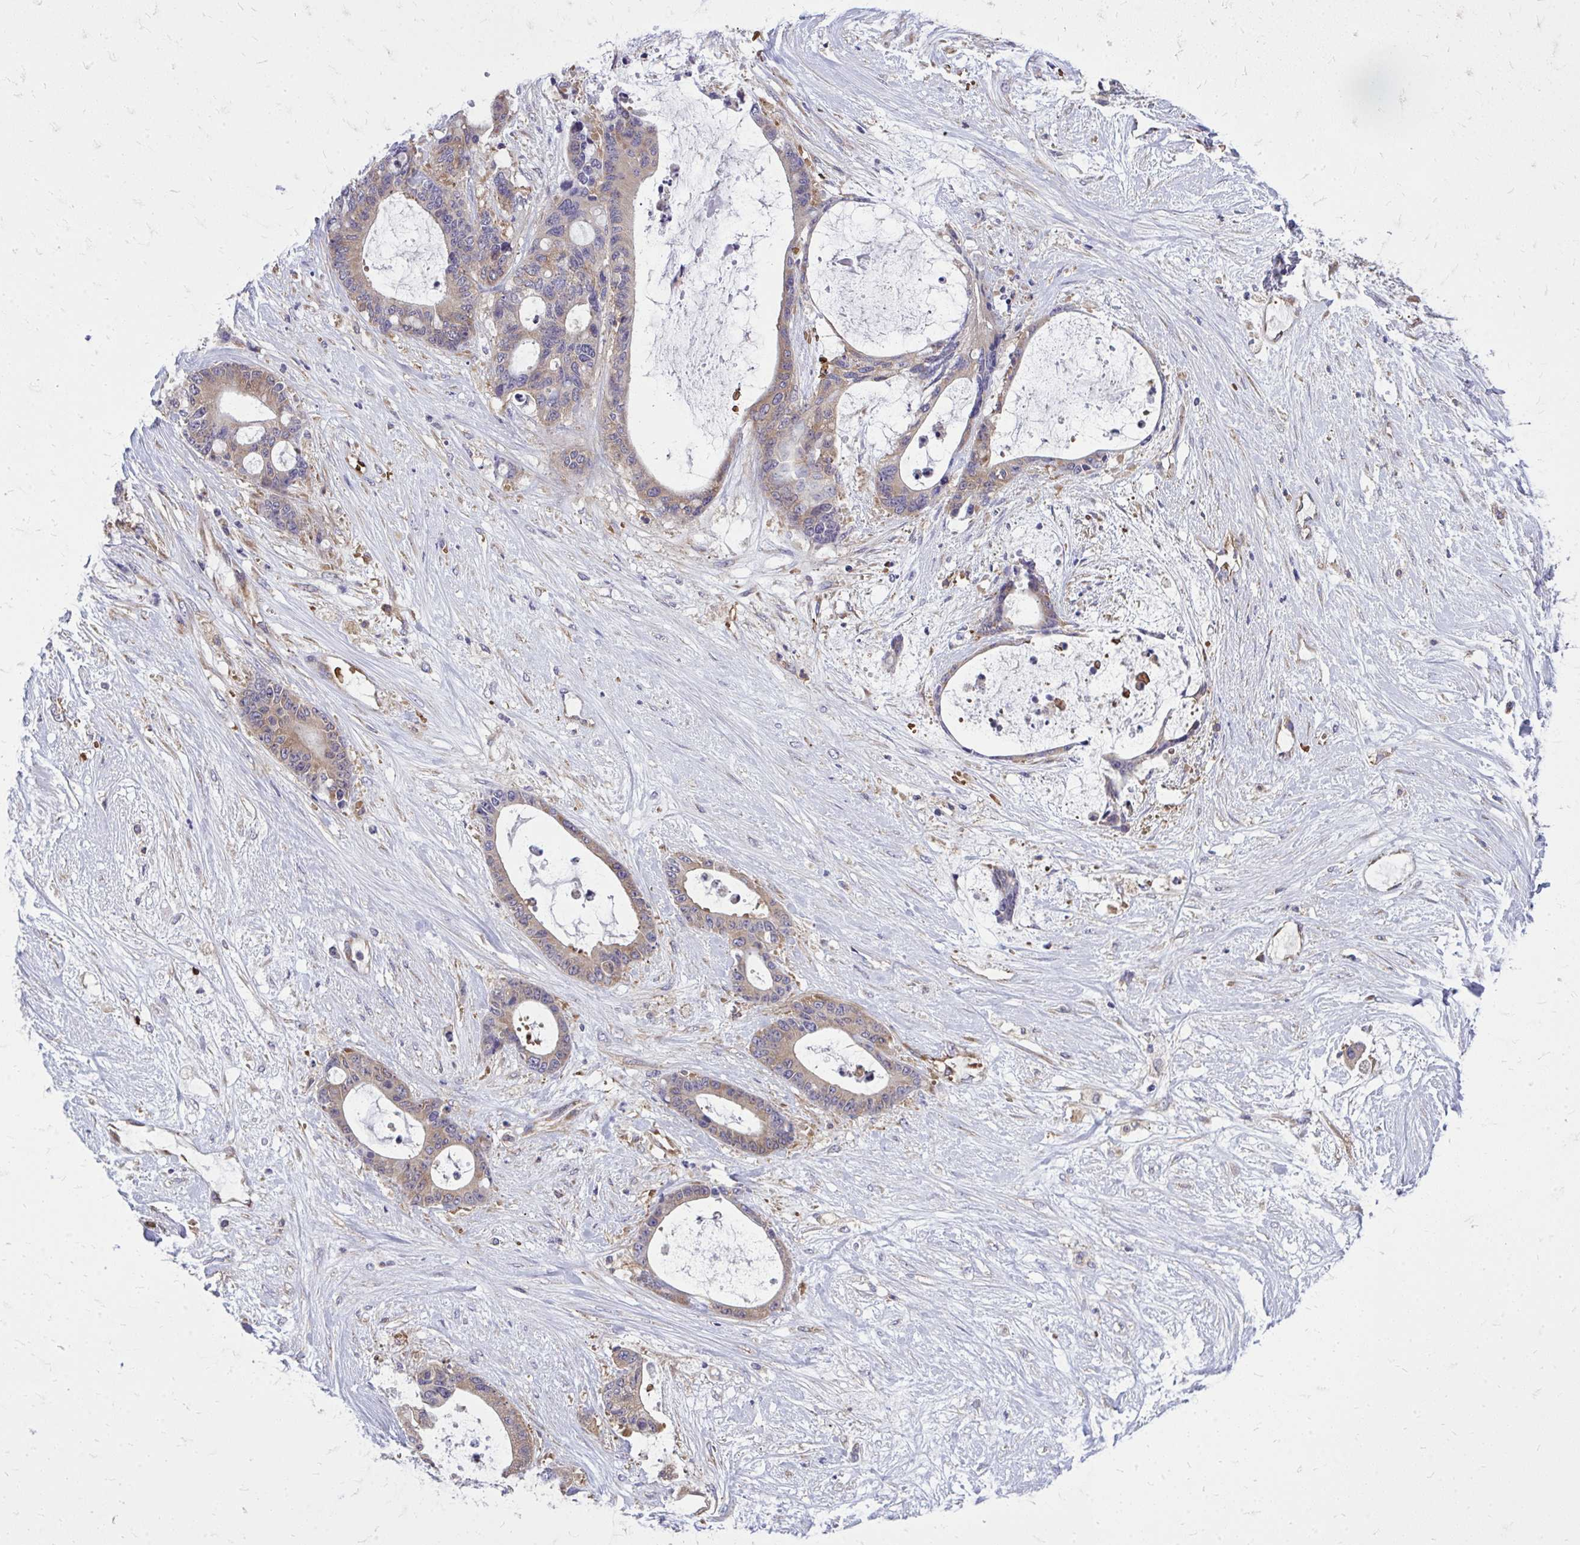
{"staining": {"intensity": "weak", "quantity": ">75%", "location": "cytoplasmic/membranous"}, "tissue": "liver cancer", "cell_type": "Tumor cells", "image_type": "cancer", "snomed": [{"axis": "morphology", "description": "Normal tissue, NOS"}, {"axis": "morphology", "description": "Cholangiocarcinoma"}, {"axis": "topography", "description": "Liver"}, {"axis": "topography", "description": "Peripheral nerve tissue"}], "caption": "Immunohistochemistry photomicrograph of neoplastic tissue: human liver cancer (cholangiocarcinoma) stained using IHC exhibits low levels of weak protein expression localized specifically in the cytoplasmic/membranous of tumor cells, appearing as a cytoplasmic/membranous brown color.", "gene": "PDK4", "patient": {"sex": "female", "age": 73}}